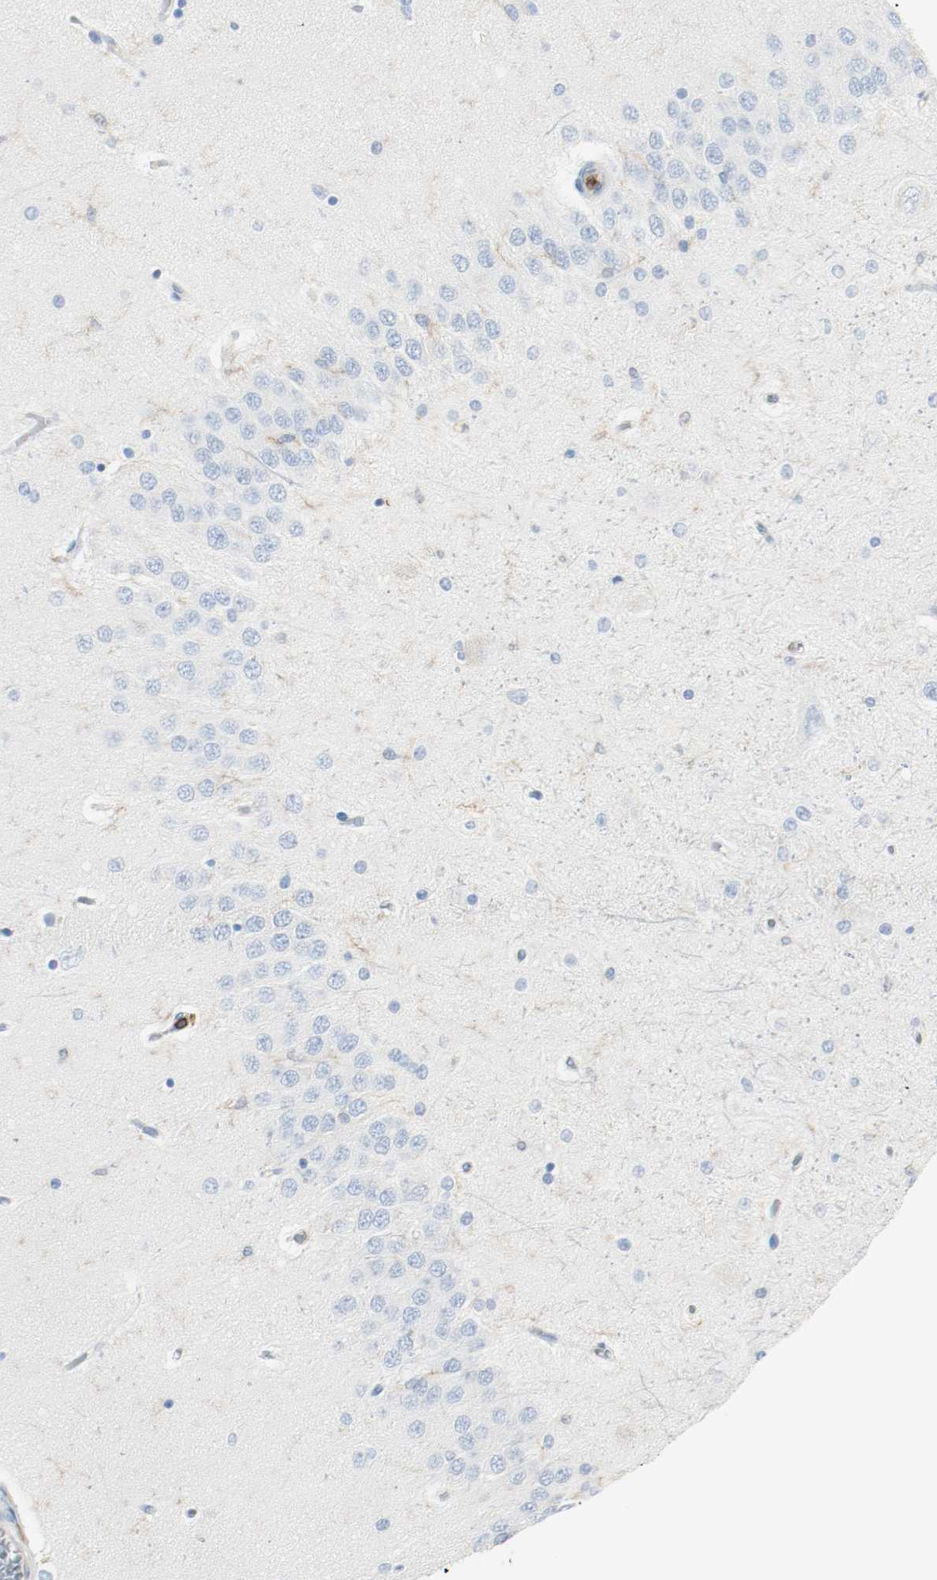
{"staining": {"intensity": "negative", "quantity": "none", "location": "none"}, "tissue": "hippocampus", "cell_type": "Glial cells", "image_type": "normal", "snomed": [{"axis": "morphology", "description": "Normal tissue, NOS"}, {"axis": "topography", "description": "Hippocampus"}], "caption": "IHC photomicrograph of normal hippocampus stained for a protein (brown), which displays no staining in glial cells.", "gene": "ARPC1B", "patient": {"sex": "female", "age": 54}}